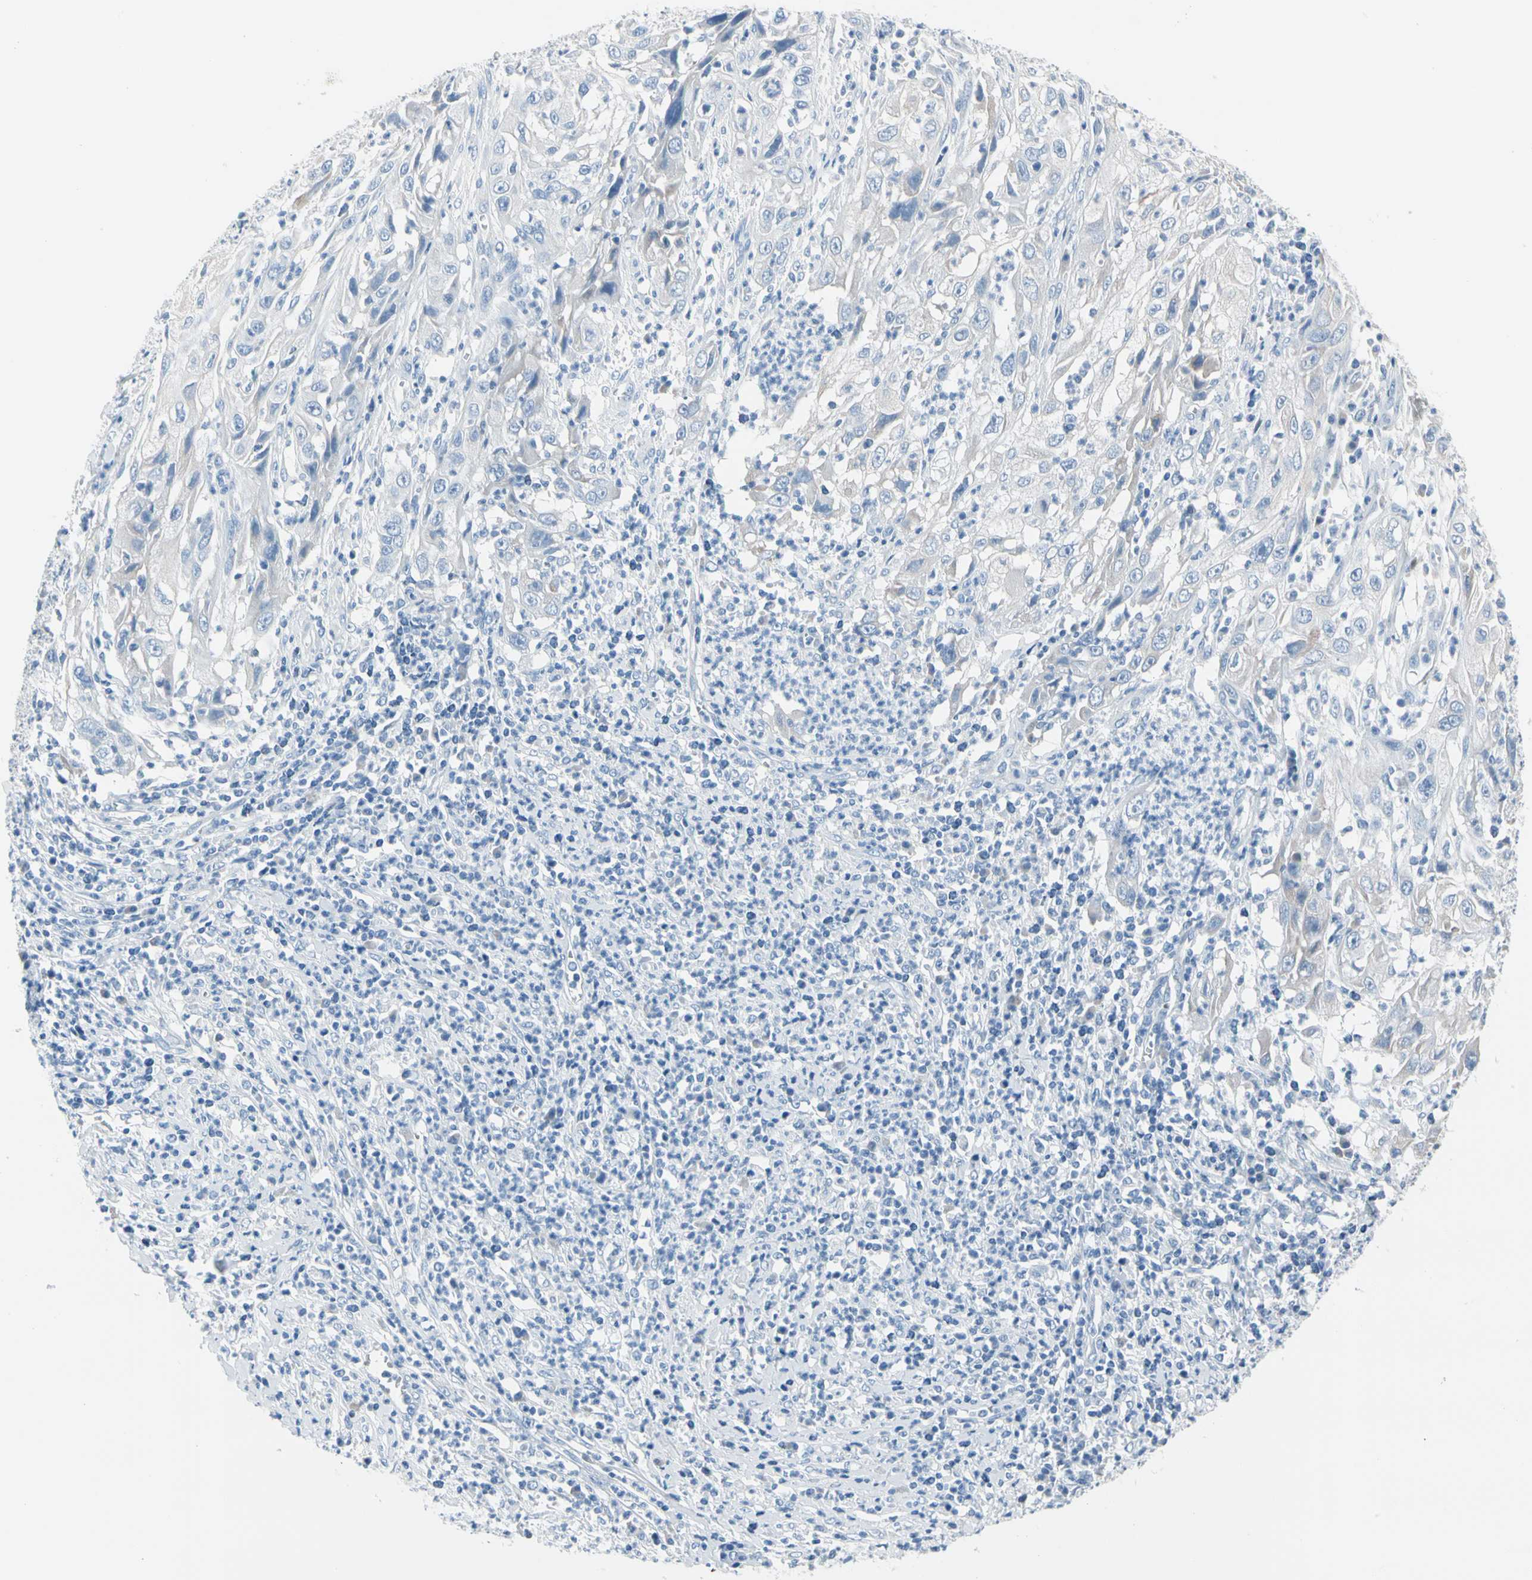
{"staining": {"intensity": "negative", "quantity": "none", "location": "none"}, "tissue": "cervical cancer", "cell_type": "Tumor cells", "image_type": "cancer", "snomed": [{"axis": "morphology", "description": "Squamous cell carcinoma, NOS"}, {"axis": "topography", "description": "Cervix"}], "caption": "DAB immunohistochemical staining of human cervical cancer demonstrates no significant staining in tumor cells. (Stains: DAB IHC with hematoxylin counter stain, Microscopy: brightfield microscopy at high magnification).", "gene": "TPO", "patient": {"sex": "female", "age": 32}}